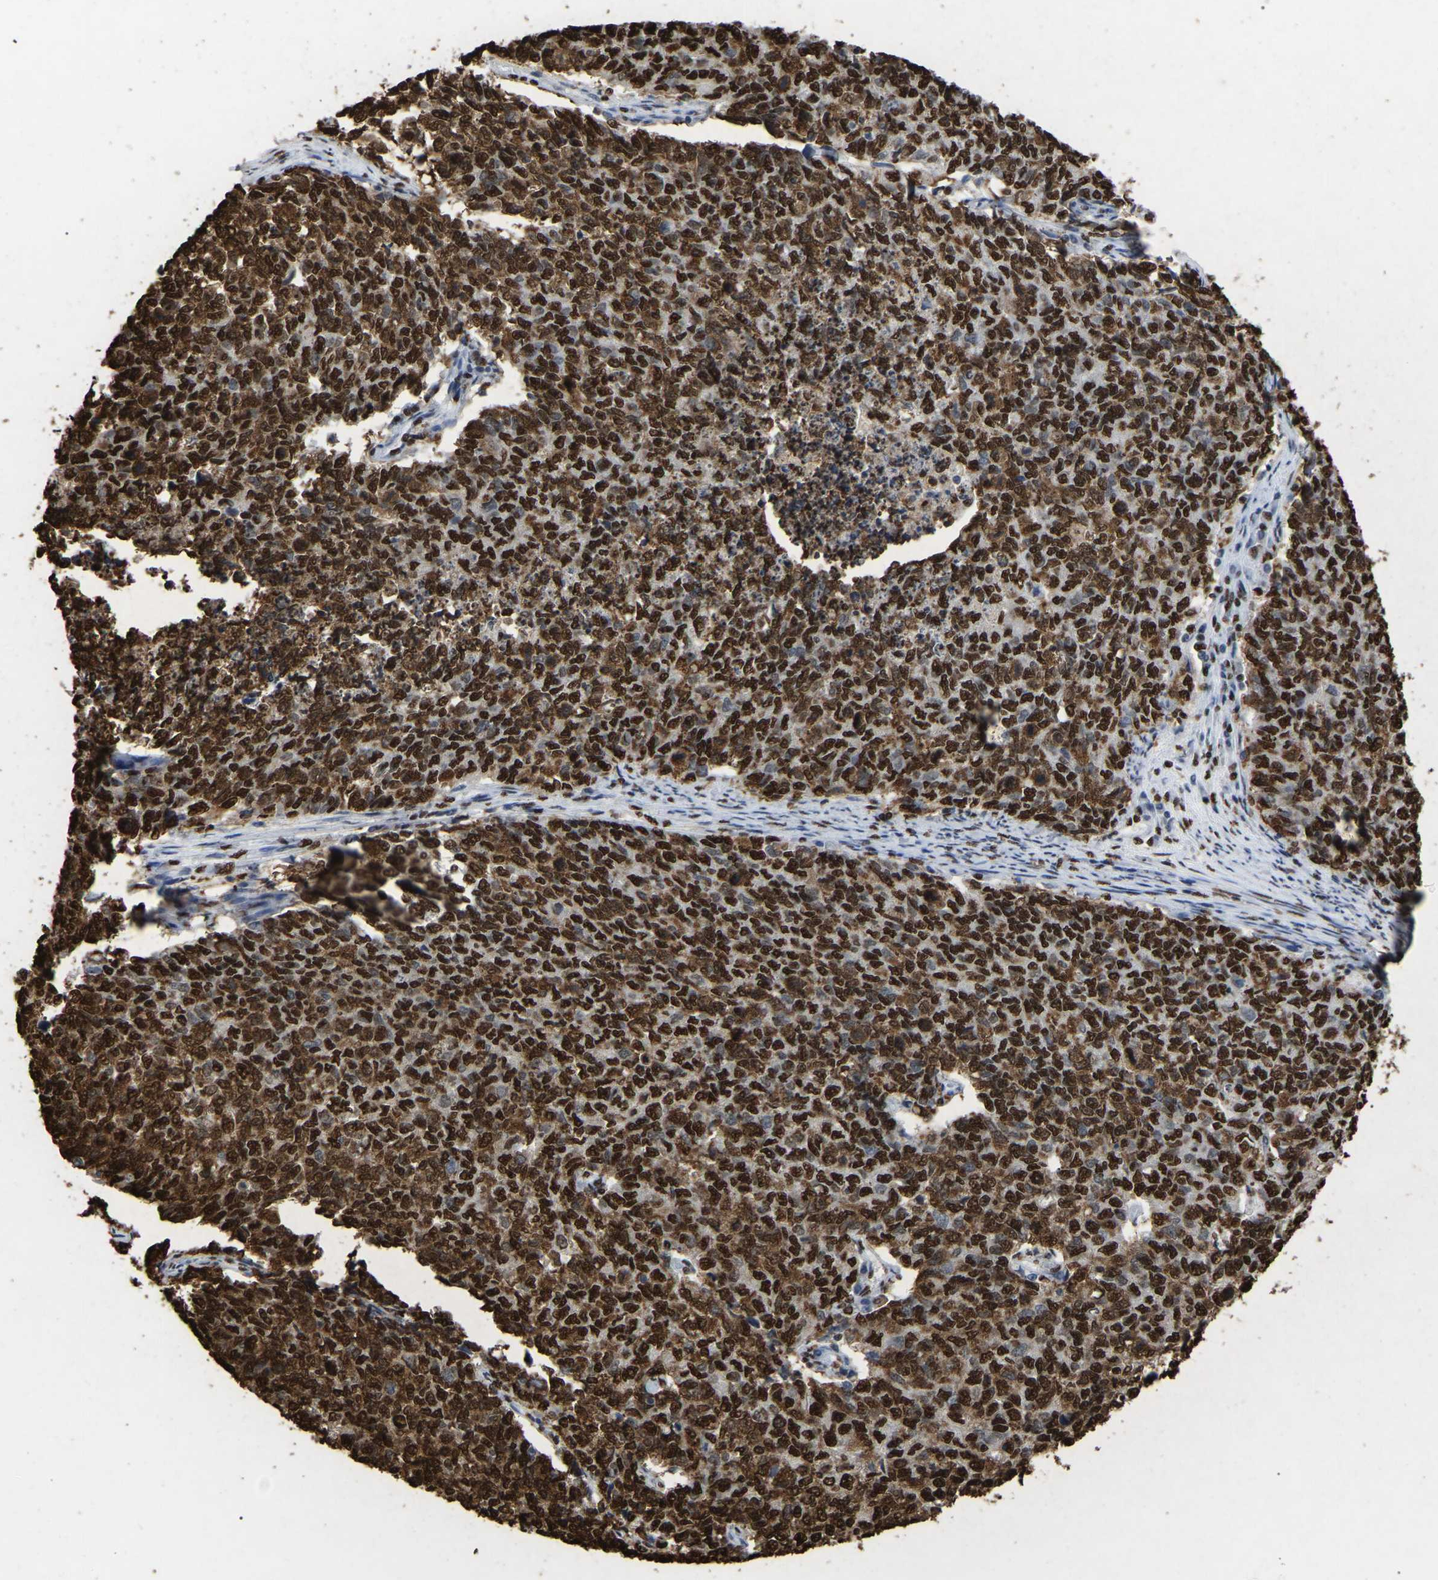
{"staining": {"intensity": "strong", "quantity": ">75%", "location": "cytoplasmic/membranous,nuclear"}, "tissue": "cervical cancer", "cell_type": "Tumor cells", "image_type": "cancer", "snomed": [{"axis": "morphology", "description": "Squamous cell carcinoma, NOS"}, {"axis": "topography", "description": "Cervix"}], "caption": "Cervical cancer was stained to show a protein in brown. There is high levels of strong cytoplasmic/membranous and nuclear expression in about >75% of tumor cells.", "gene": "RBL2", "patient": {"sex": "female", "age": 63}}